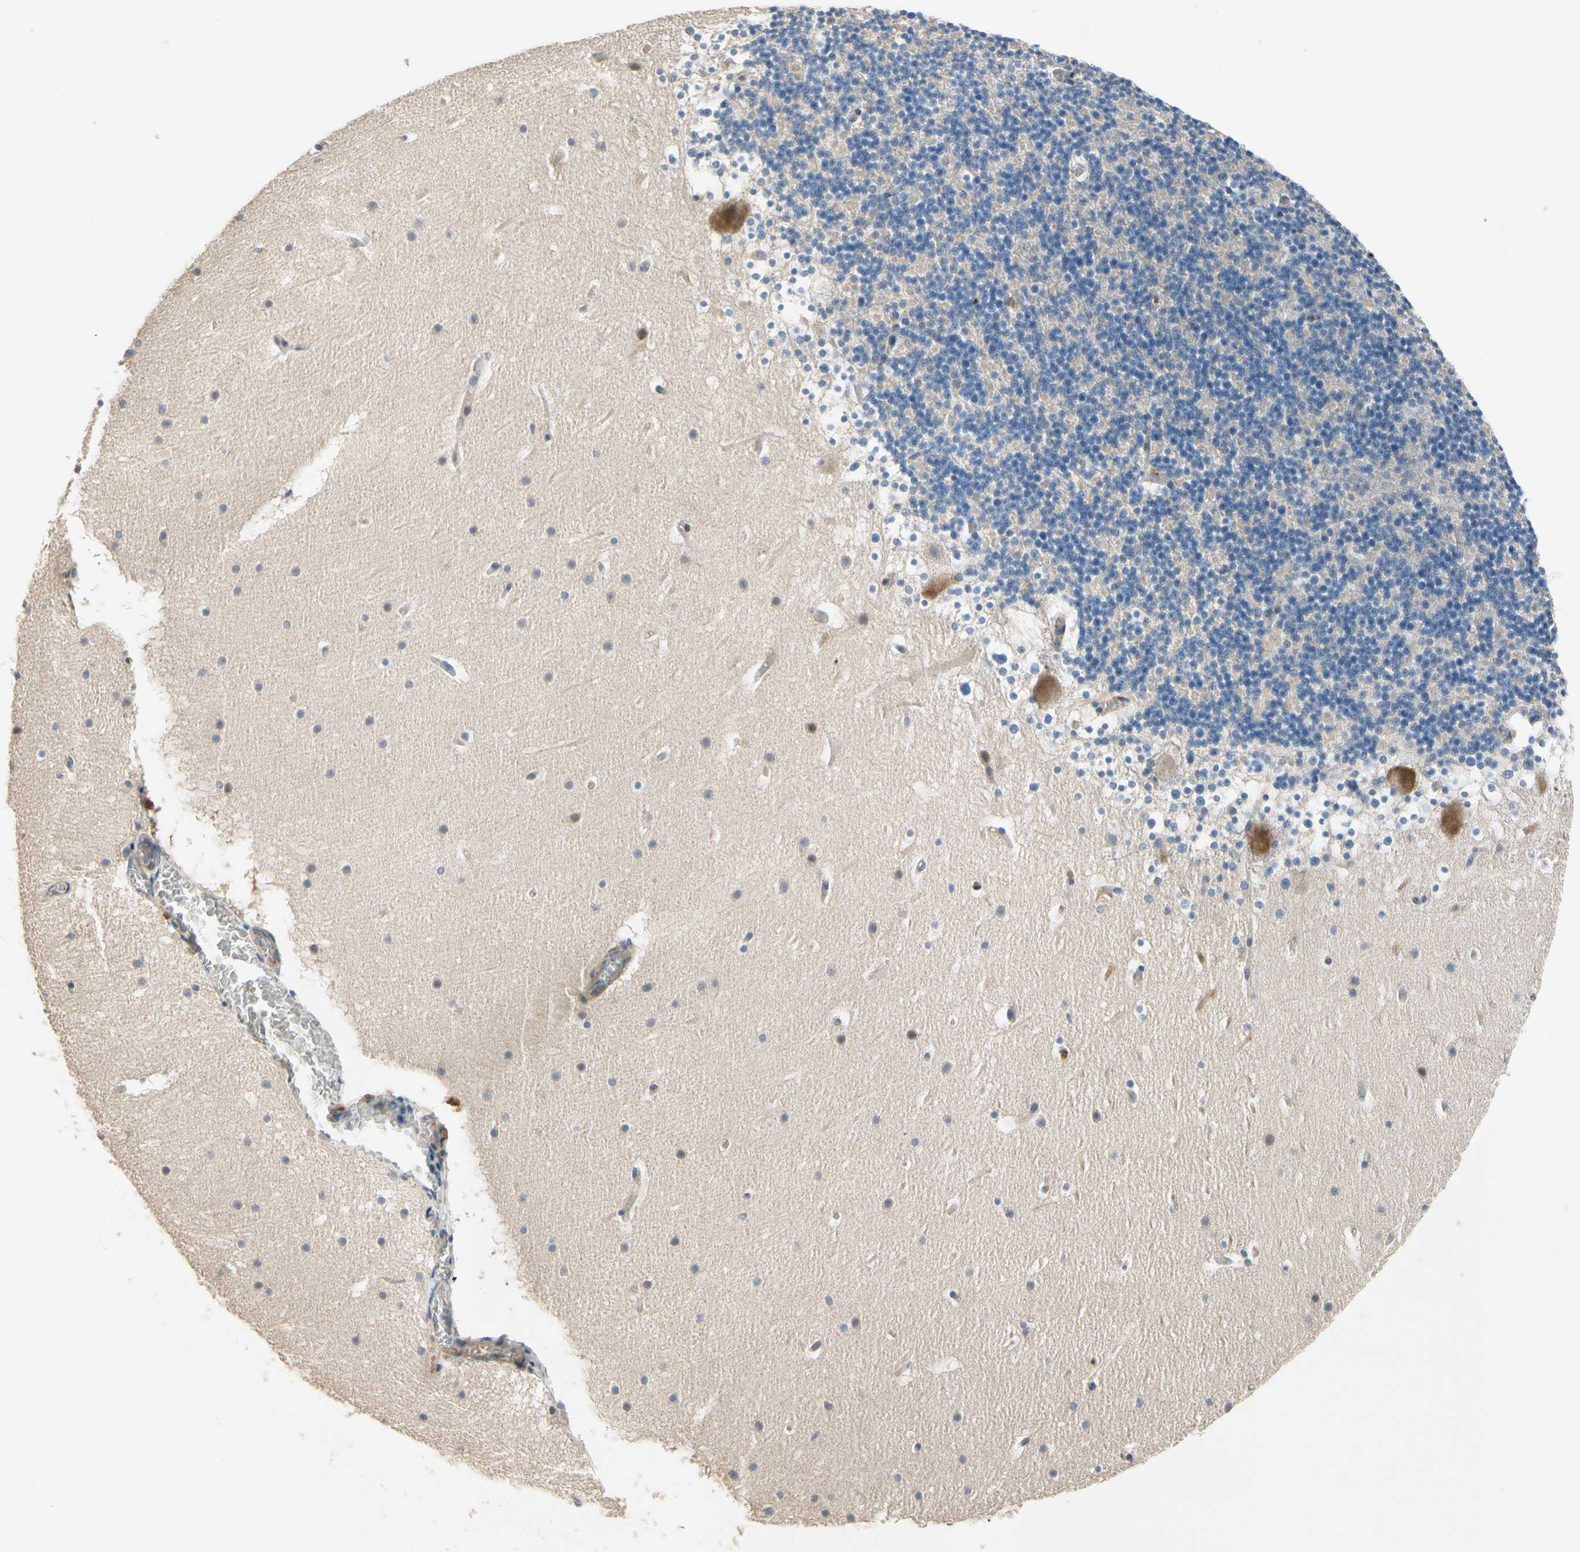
{"staining": {"intensity": "negative", "quantity": "none", "location": "none"}, "tissue": "cerebellum", "cell_type": "Cells in granular layer", "image_type": "normal", "snomed": [{"axis": "morphology", "description": "Normal tissue, NOS"}, {"axis": "topography", "description": "Cerebellum"}], "caption": "A histopathology image of cerebellum stained for a protein demonstrates no brown staining in cells in granular layer. The staining was performed using DAB (3,3'-diaminobenzidine) to visualize the protein expression in brown, while the nuclei were stained in blue with hematoxylin (Magnification: 20x).", "gene": "SIGLEC5", "patient": {"sex": "male", "age": 45}}